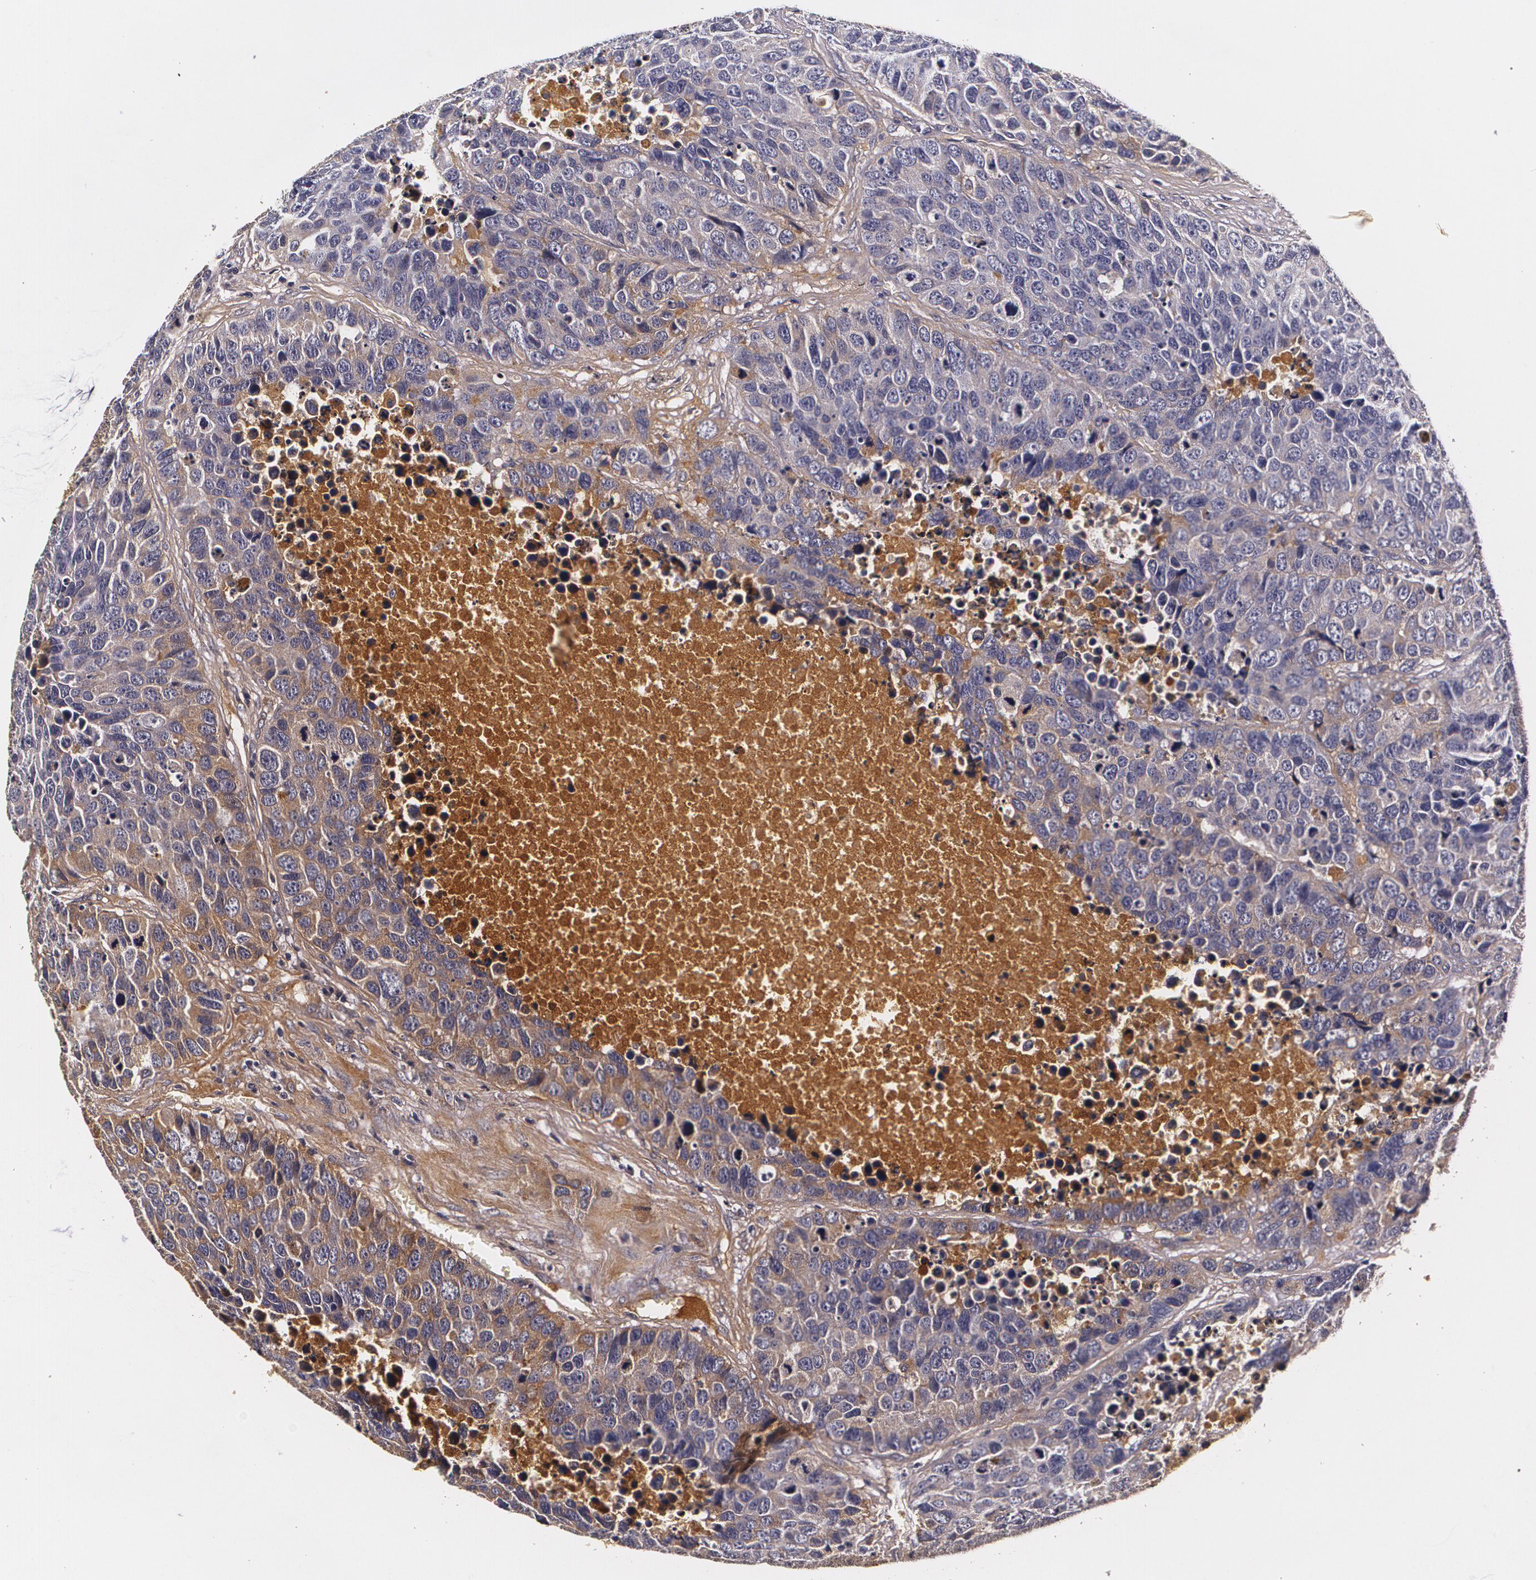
{"staining": {"intensity": "moderate", "quantity": ">75%", "location": "cytoplasmic/membranous"}, "tissue": "carcinoid", "cell_type": "Tumor cells", "image_type": "cancer", "snomed": [{"axis": "morphology", "description": "Carcinoid, malignant, NOS"}, {"axis": "topography", "description": "Lung"}], "caption": "Immunohistochemical staining of human malignant carcinoid demonstrates medium levels of moderate cytoplasmic/membranous protein staining in about >75% of tumor cells. (brown staining indicates protein expression, while blue staining denotes nuclei).", "gene": "TTR", "patient": {"sex": "male", "age": 60}}